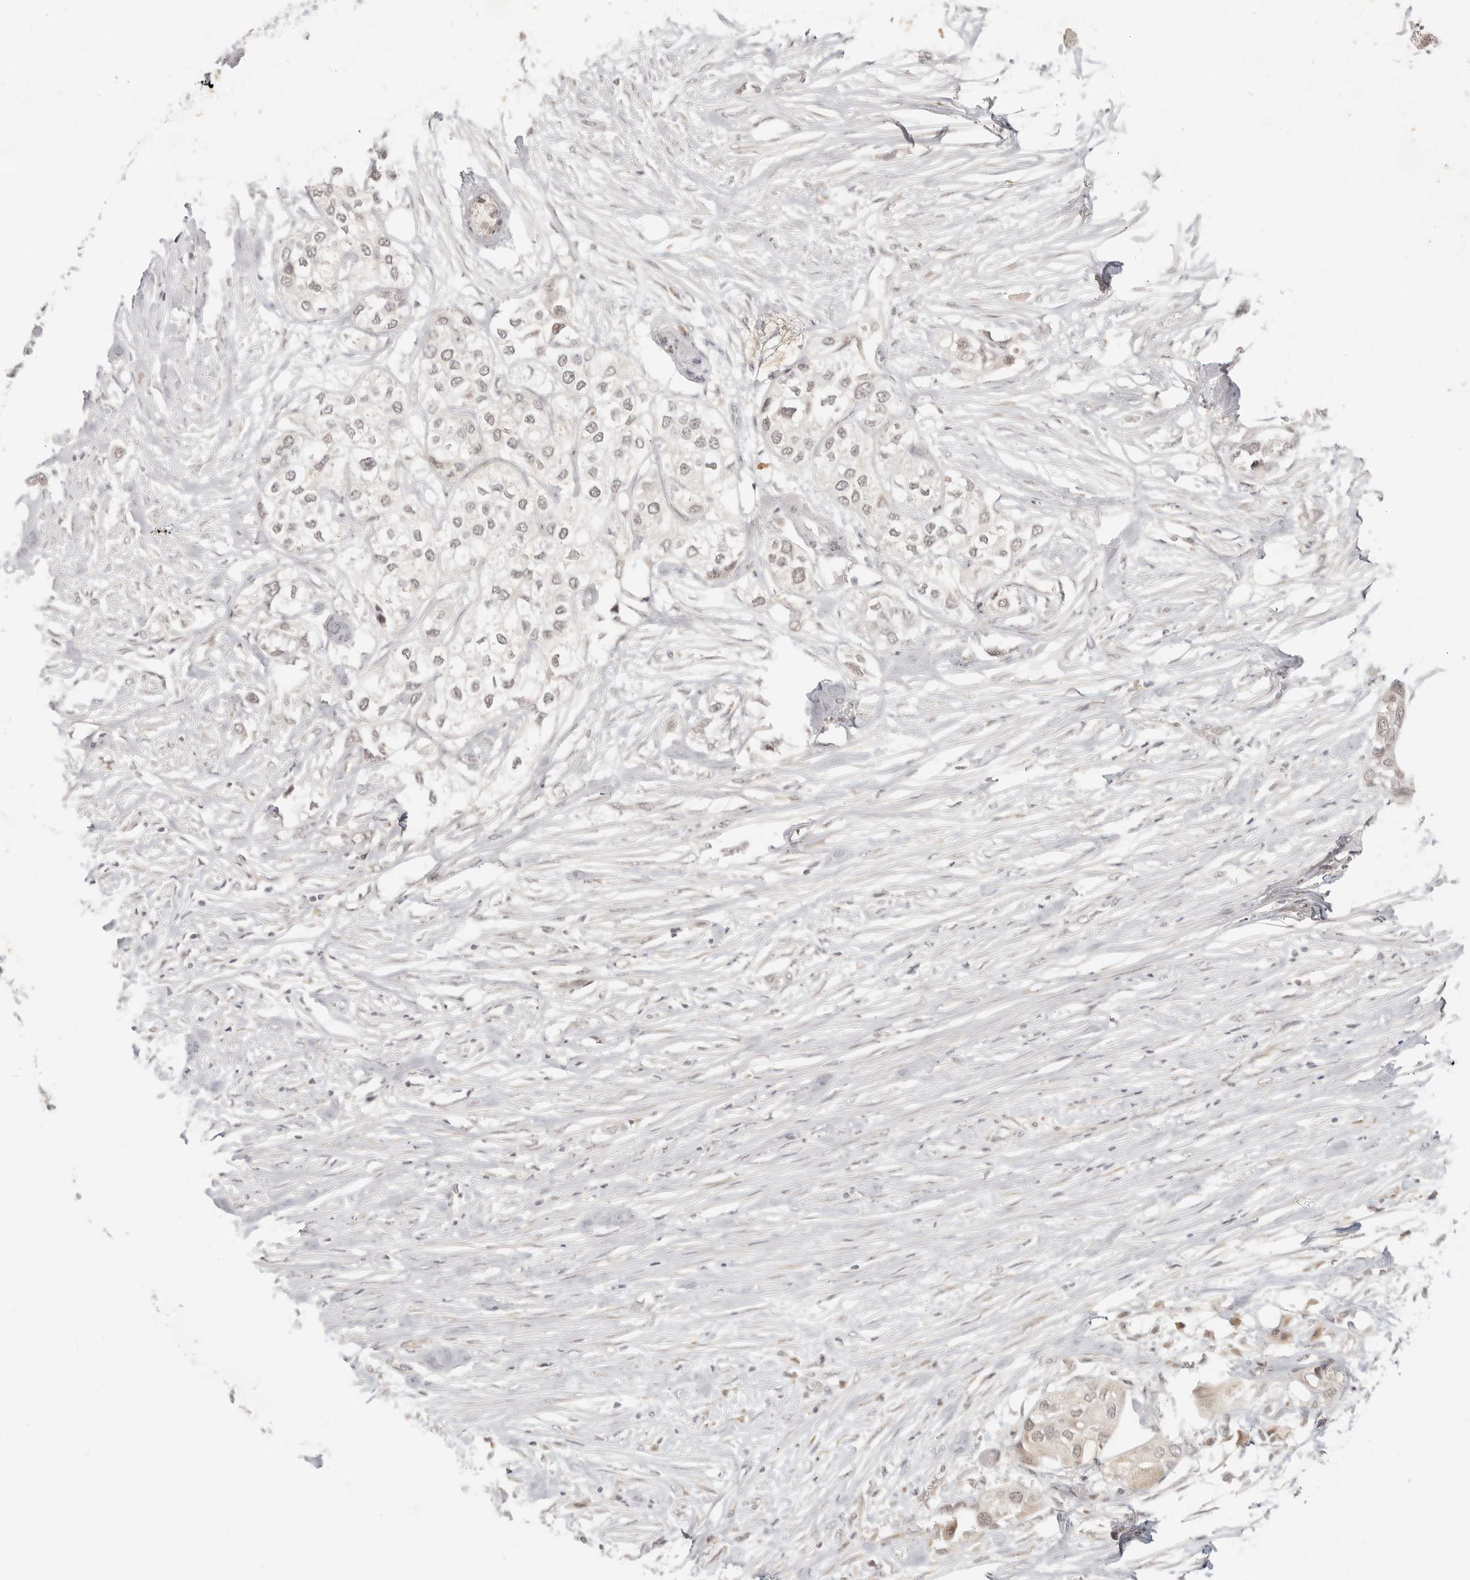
{"staining": {"intensity": "negative", "quantity": "none", "location": "none"}, "tissue": "urothelial cancer", "cell_type": "Tumor cells", "image_type": "cancer", "snomed": [{"axis": "morphology", "description": "Urothelial carcinoma, High grade"}, {"axis": "topography", "description": "Urinary bladder"}], "caption": "An image of human urothelial carcinoma (high-grade) is negative for staining in tumor cells.", "gene": "INTS11", "patient": {"sex": "male", "age": 64}}